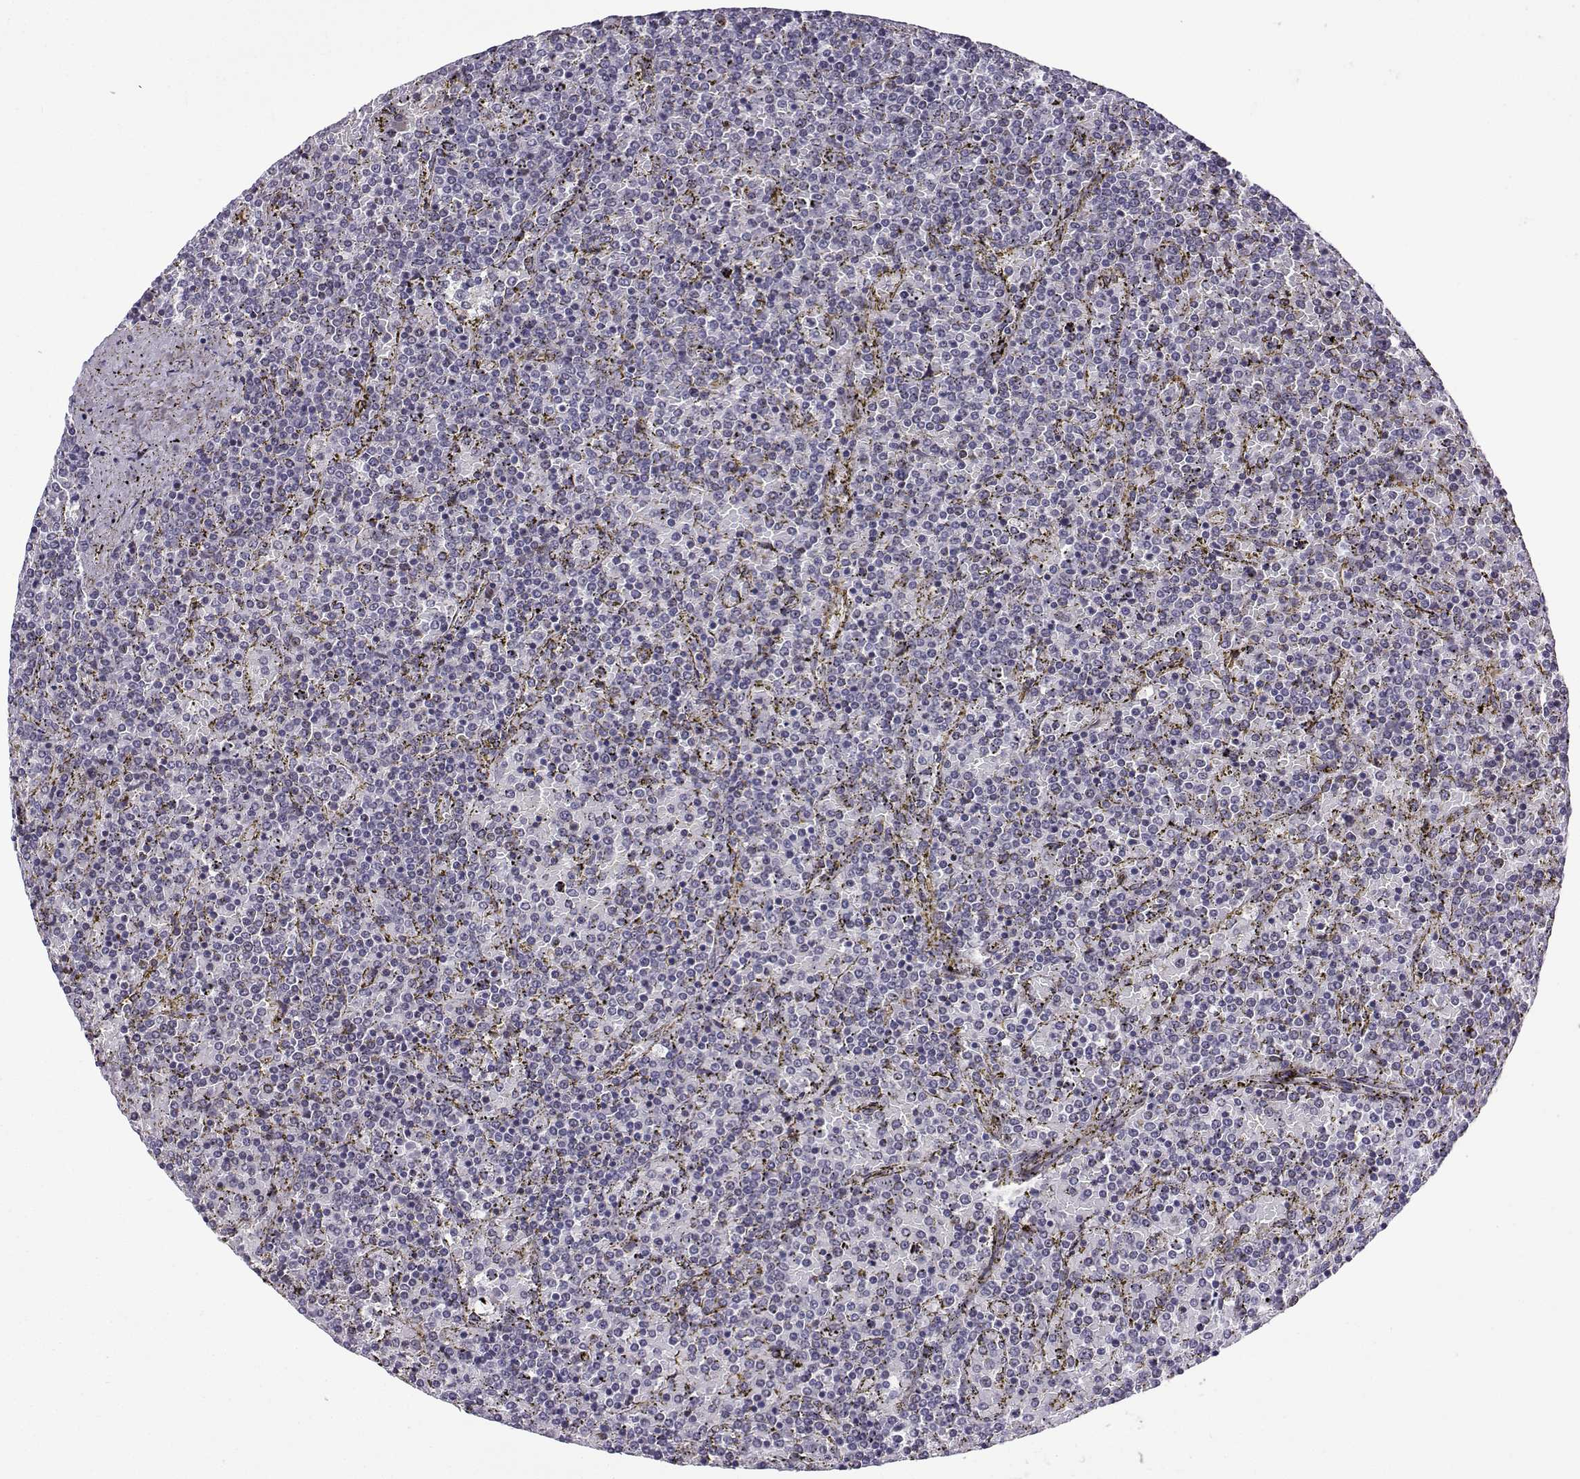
{"staining": {"intensity": "negative", "quantity": "none", "location": "none"}, "tissue": "lymphoma", "cell_type": "Tumor cells", "image_type": "cancer", "snomed": [{"axis": "morphology", "description": "Malignant lymphoma, non-Hodgkin's type, Low grade"}, {"axis": "topography", "description": "Spleen"}], "caption": "There is no significant positivity in tumor cells of low-grade malignant lymphoma, non-Hodgkin's type.", "gene": "FGF3", "patient": {"sex": "female", "age": 77}}